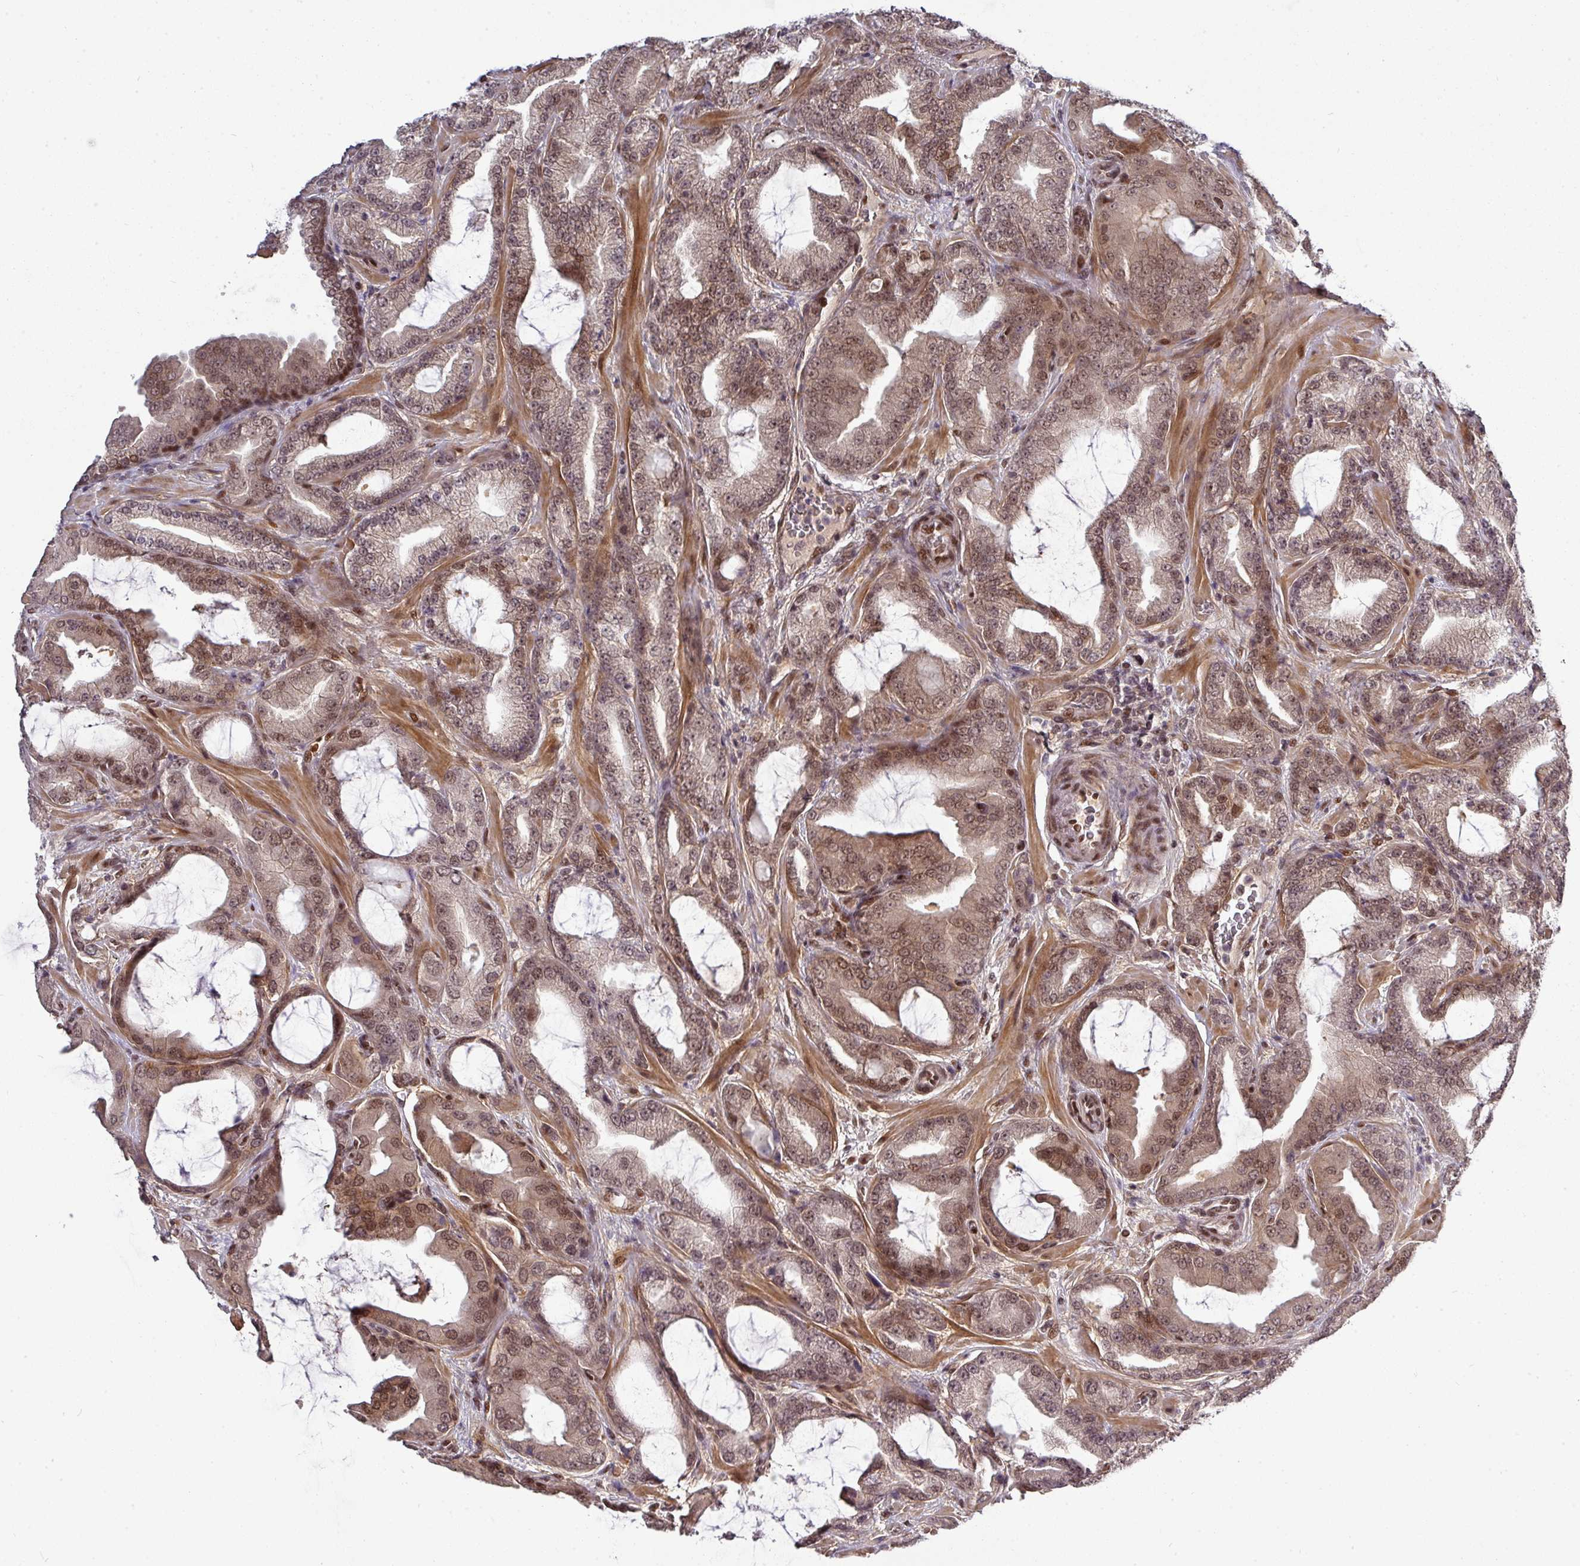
{"staining": {"intensity": "moderate", "quantity": ">75%", "location": "cytoplasmic/membranous,nuclear"}, "tissue": "prostate cancer", "cell_type": "Tumor cells", "image_type": "cancer", "snomed": [{"axis": "morphology", "description": "Adenocarcinoma, High grade"}, {"axis": "topography", "description": "Prostate"}], "caption": "A brown stain labels moderate cytoplasmic/membranous and nuclear expression of a protein in human adenocarcinoma (high-grade) (prostate) tumor cells. The staining was performed using DAB to visualize the protein expression in brown, while the nuclei were stained in blue with hematoxylin (Magnification: 20x).", "gene": "CIC", "patient": {"sex": "male", "age": 68}}